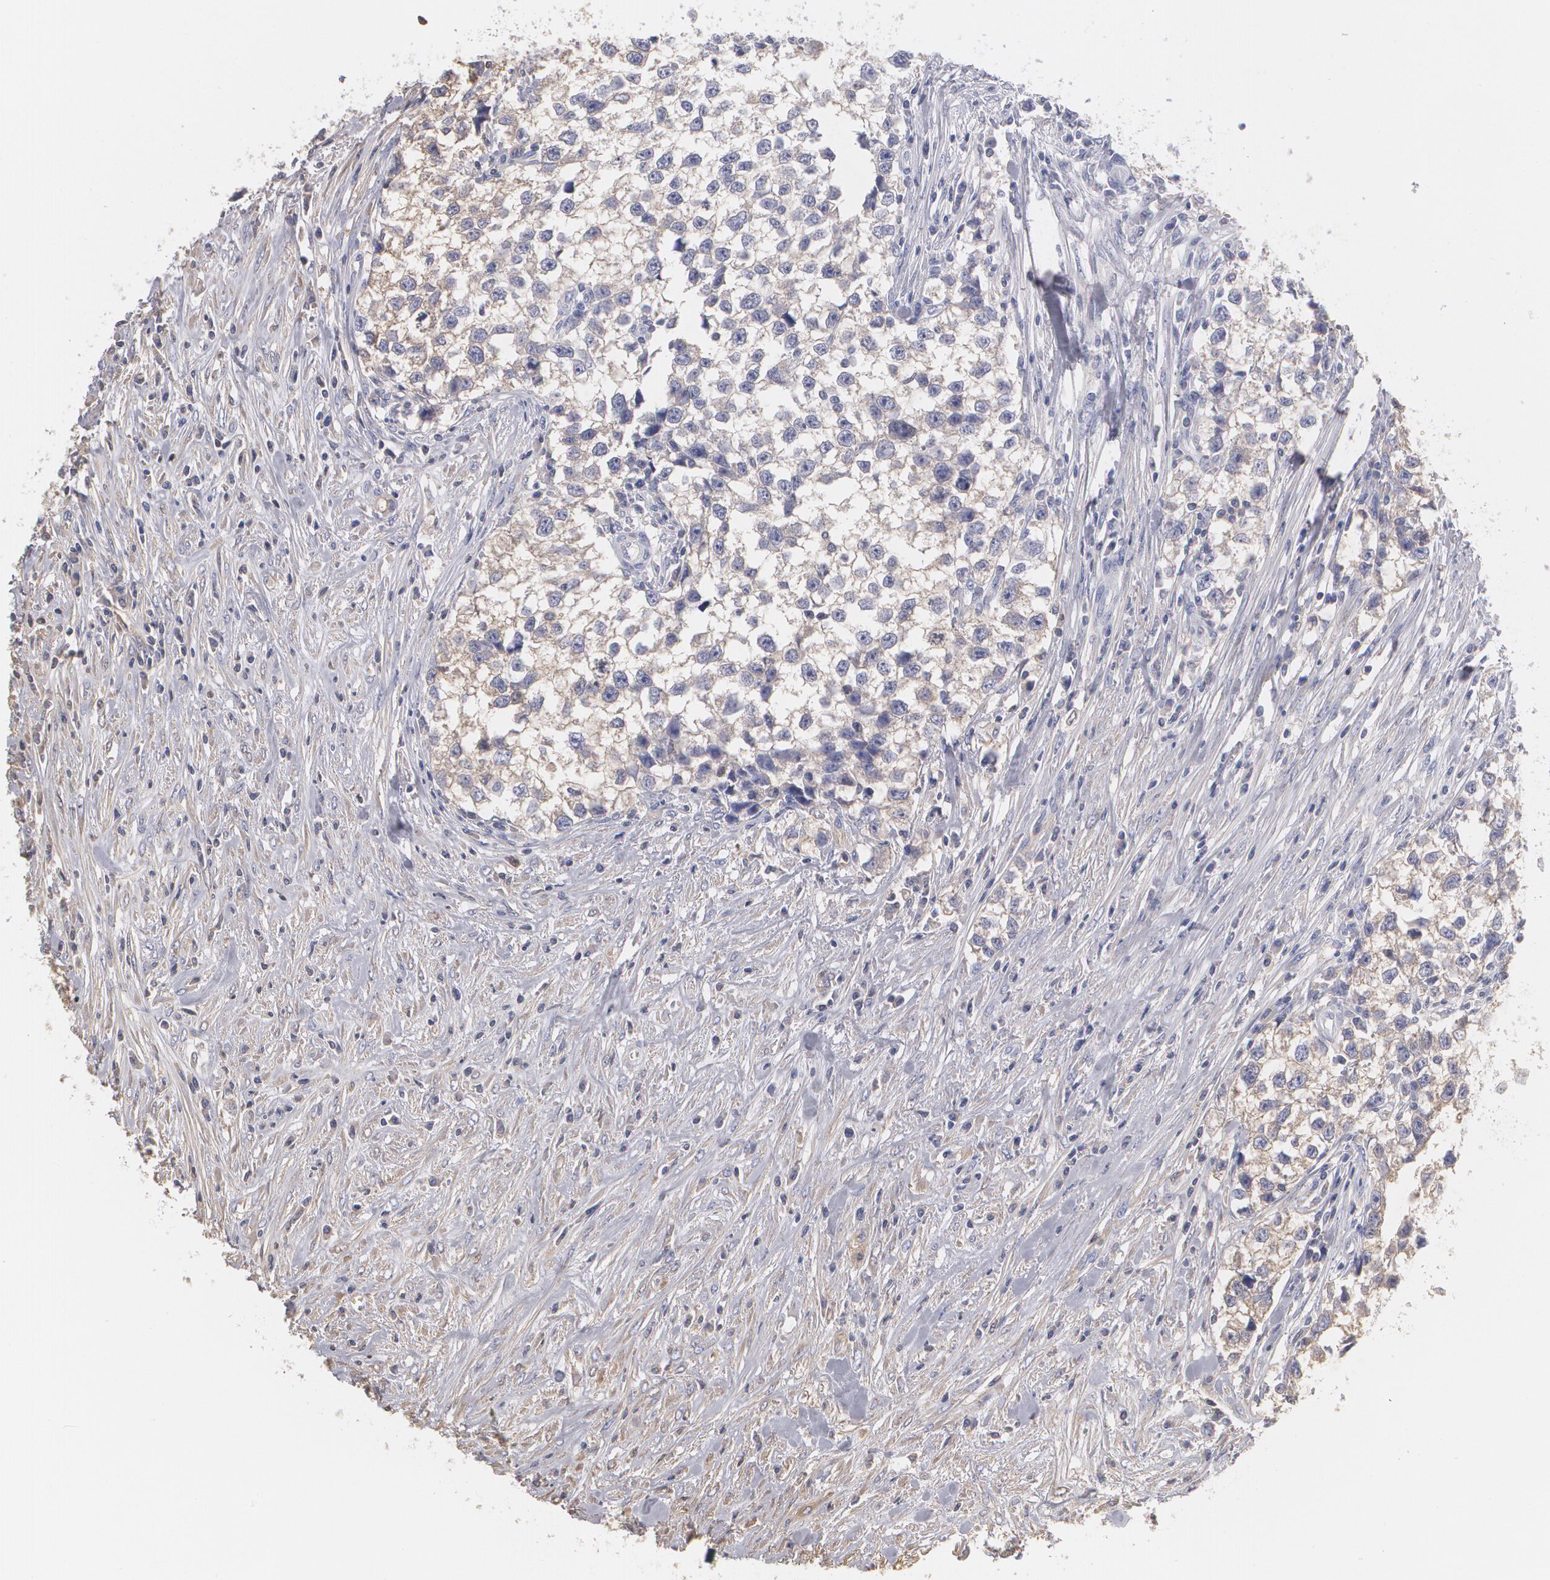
{"staining": {"intensity": "weak", "quantity": "<25%", "location": "cytoplasmic/membranous"}, "tissue": "testis cancer", "cell_type": "Tumor cells", "image_type": "cancer", "snomed": [{"axis": "morphology", "description": "Seminoma, NOS"}, {"axis": "morphology", "description": "Carcinoma, Embryonal, NOS"}, {"axis": "topography", "description": "Testis"}], "caption": "Micrograph shows no significant protein positivity in tumor cells of testis embryonal carcinoma.", "gene": "SERPINA1", "patient": {"sex": "male", "age": 30}}